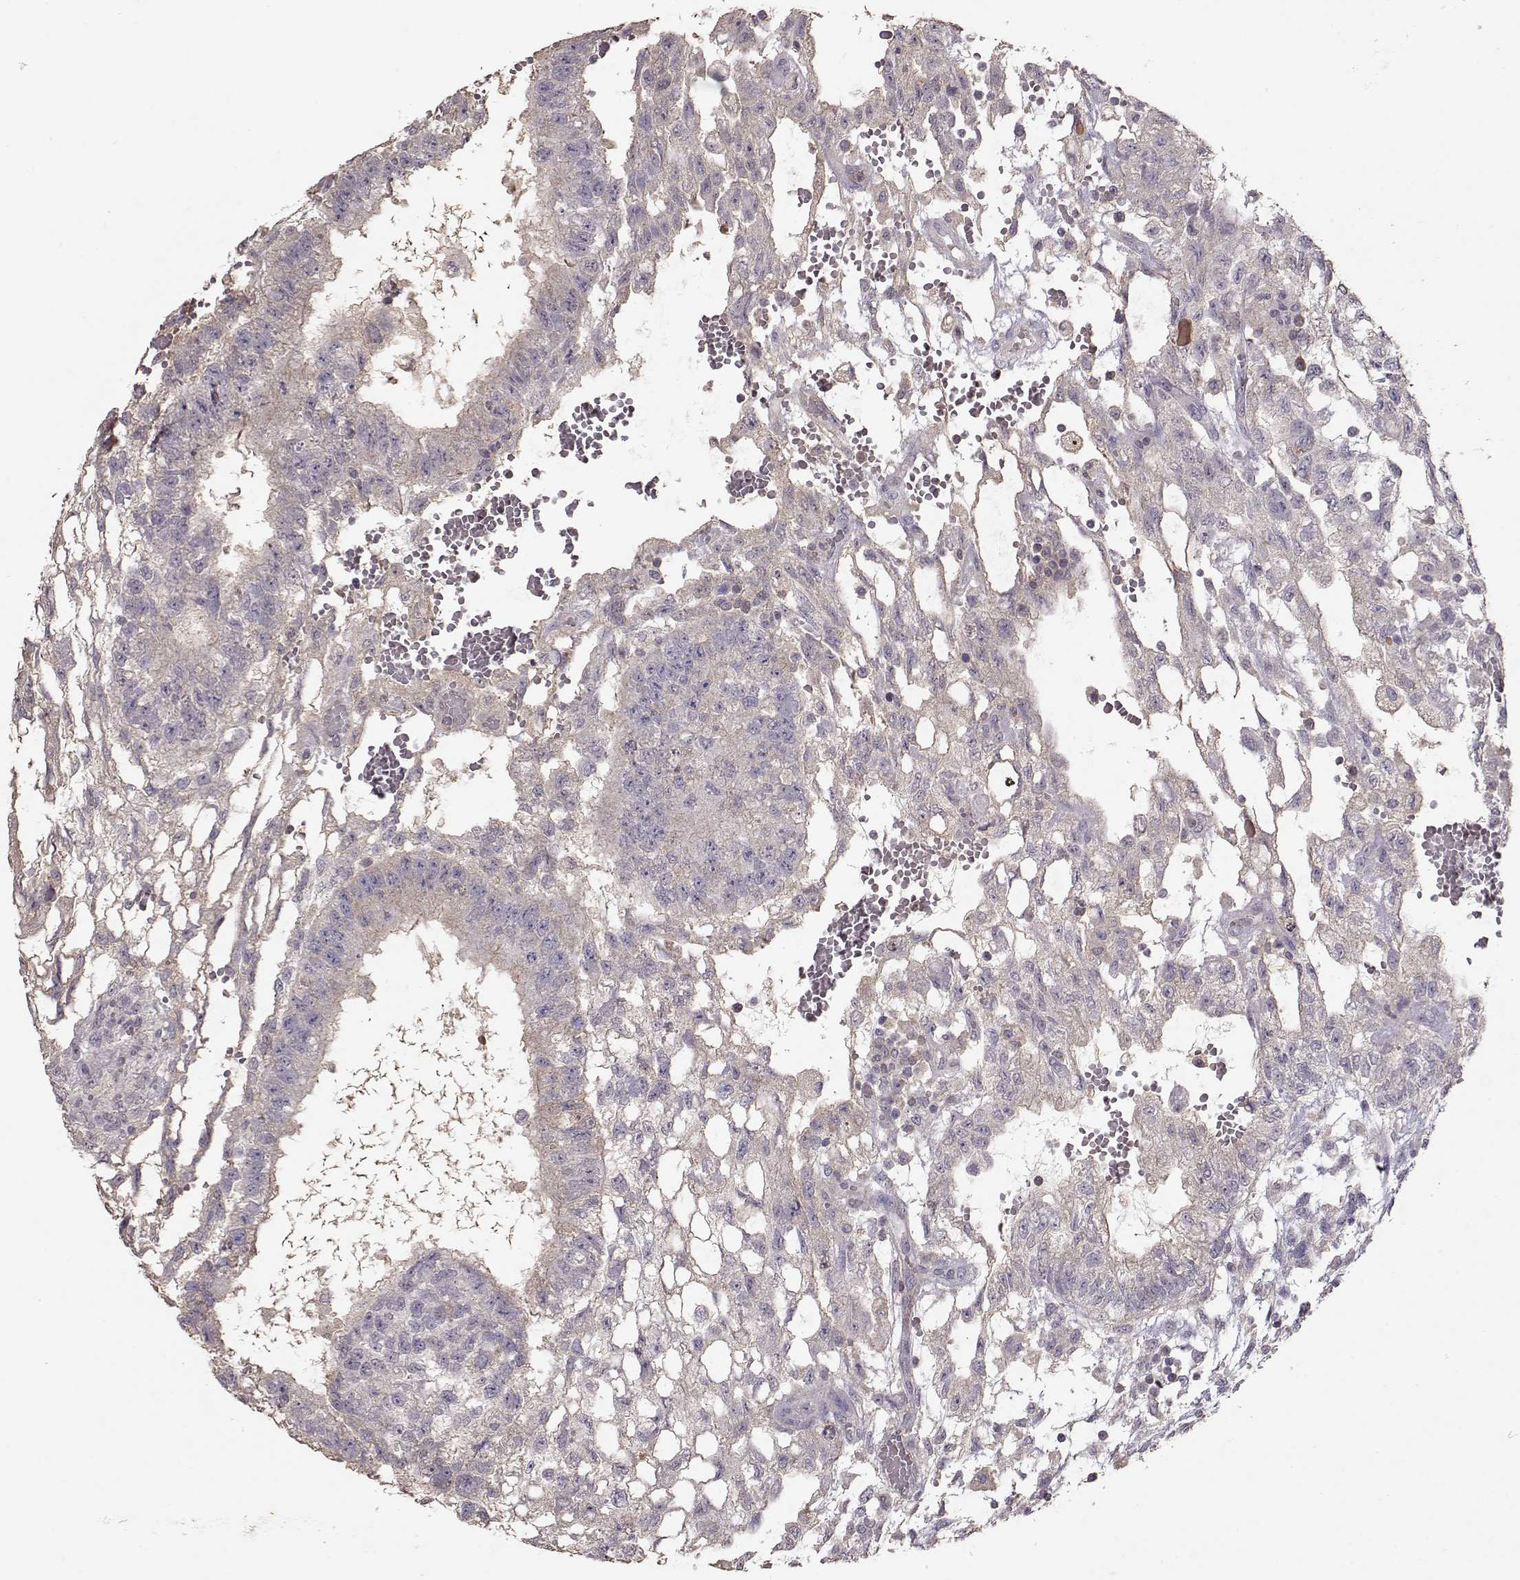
{"staining": {"intensity": "negative", "quantity": "none", "location": "none"}, "tissue": "testis cancer", "cell_type": "Tumor cells", "image_type": "cancer", "snomed": [{"axis": "morphology", "description": "Carcinoma, Embryonal, NOS"}, {"axis": "topography", "description": "Testis"}], "caption": "Protein analysis of testis cancer shows no significant expression in tumor cells.", "gene": "PMCH", "patient": {"sex": "male", "age": 32}}